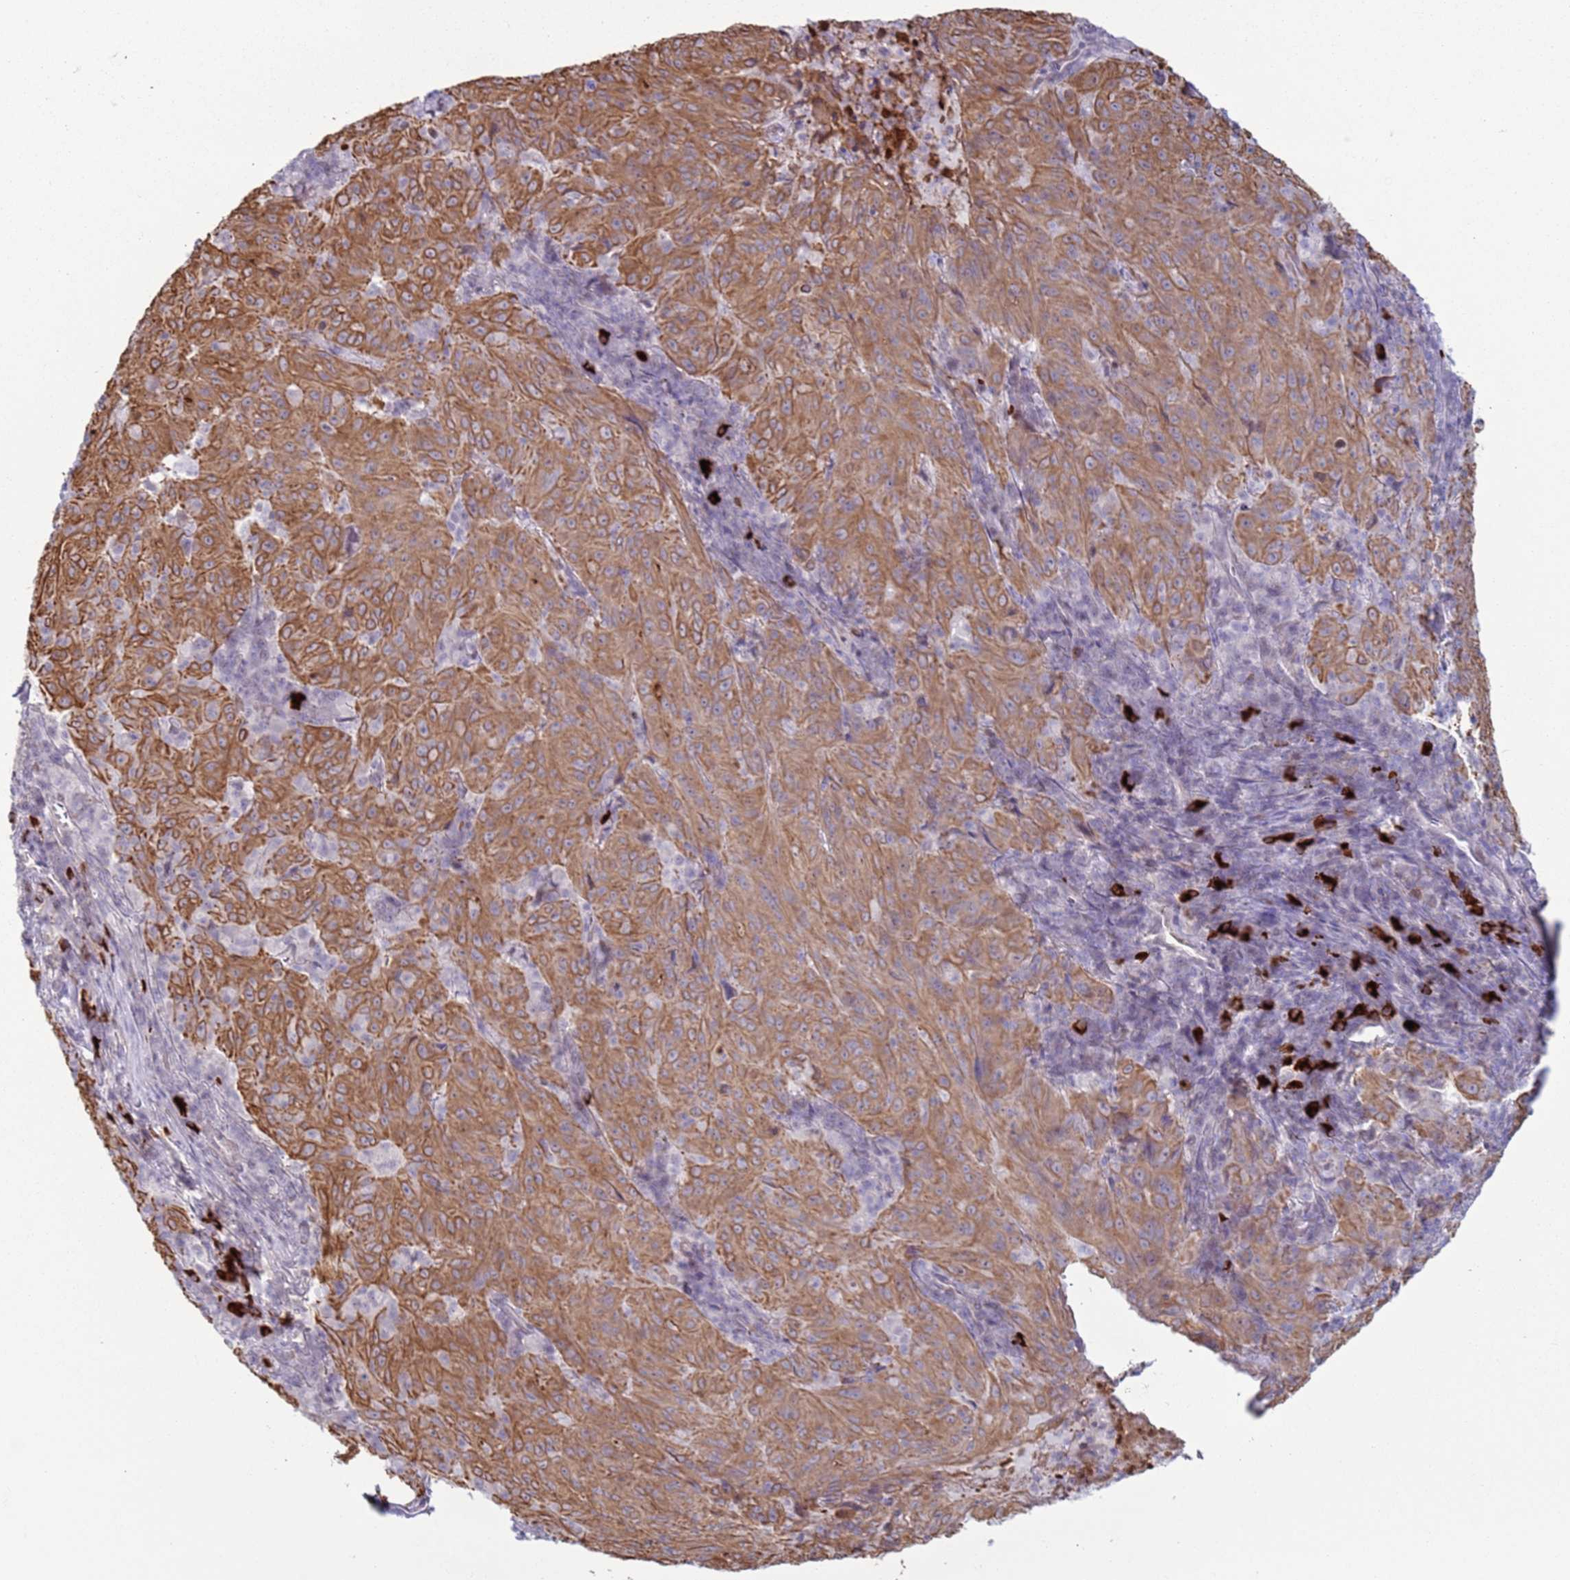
{"staining": {"intensity": "moderate", "quantity": ">75%", "location": "cytoplasmic/membranous"}, "tissue": "pancreatic cancer", "cell_type": "Tumor cells", "image_type": "cancer", "snomed": [{"axis": "morphology", "description": "Adenocarcinoma, NOS"}, {"axis": "topography", "description": "Pancreas"}], "caption": "A histopathology image showing moderate cytoplasmic/membranous expression in approximately >75% of tumor cells in adenocarcinoma (pancreatic), as visualized by brown immunohistochemical staining.", "gene": "NPAP1", "patient": {"sex": "male", "age": 63}}